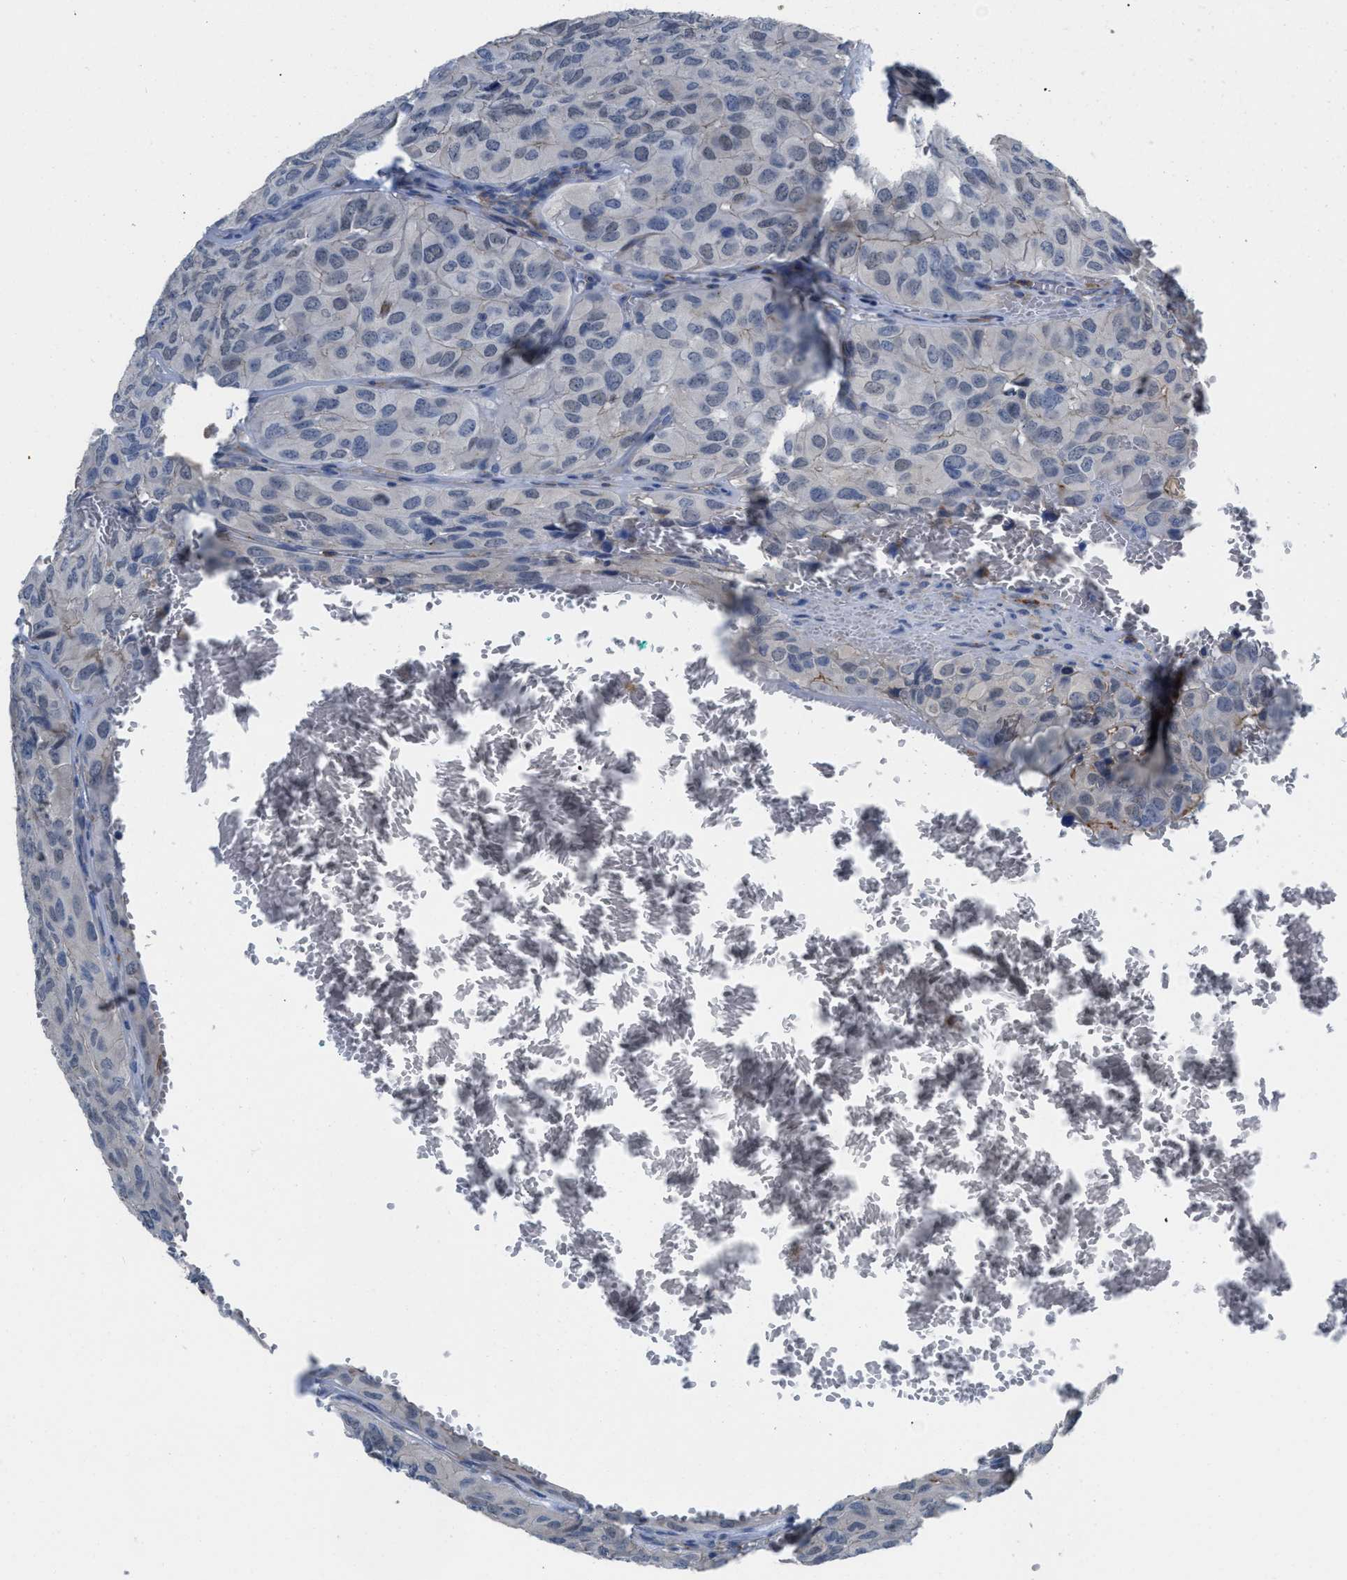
{"staining": {"intensity": "negative", "quantity": "none", "location": "none"}, "tissue": "head and neck cancer", "cell_type": "Tumor cells", "image_type": "cancer", "snomed": [{"axis": "morphology", "description": "Adenocarcinoma, NOS"}, {"axis": "topography", "description": "Salivary gland, NOS"}, {"axis": "topography", "description": "Head-Neck"}], "caption": "Immunohistochemistry histopathology image of neoplastic tissue: head and neck adenocarcinoma stained with DAB (3,3'-diaminobenzidine) displays no significant protein staining in tumor cells.", "gene": "PRMT2", "patient": {"sex": "female", "age": 76}}